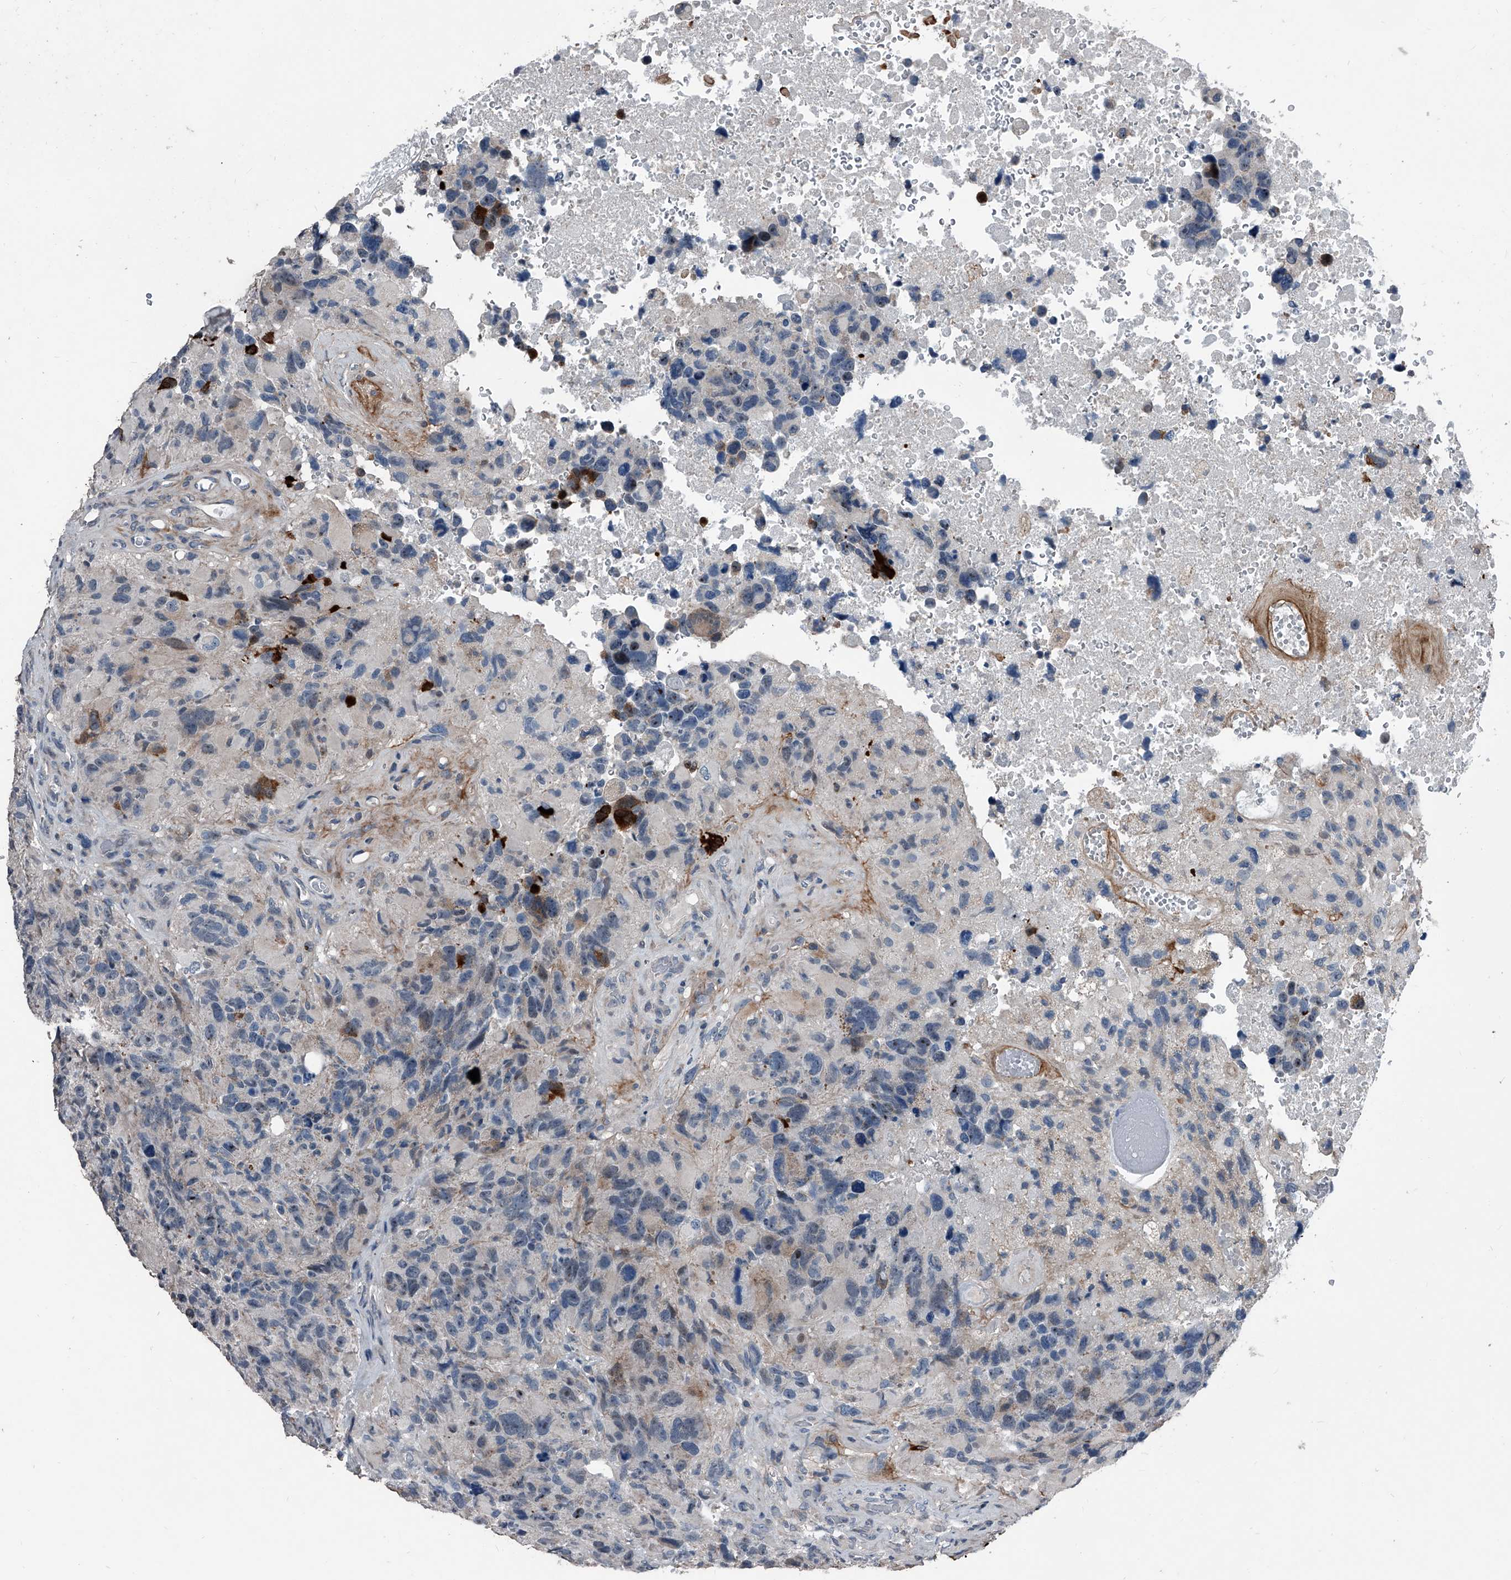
{"staining": {"intensity": "negative", "quantity": "none", "location": "none"}, "tissue": "glioma", "cell_type": "Tumor cells", "image_type": "cancer", "snomed": [{"axis": "morphology", "description": "Glioma, malignant, High grade"}, {"axis": "topography", "description": "Brain"}], "caption": "Malignant high-grade glioma stained for a protein using IHC shows no staining tumor cells.", "gene": "PHACTR1", "patient": {"sex": "male", "age": 69}}